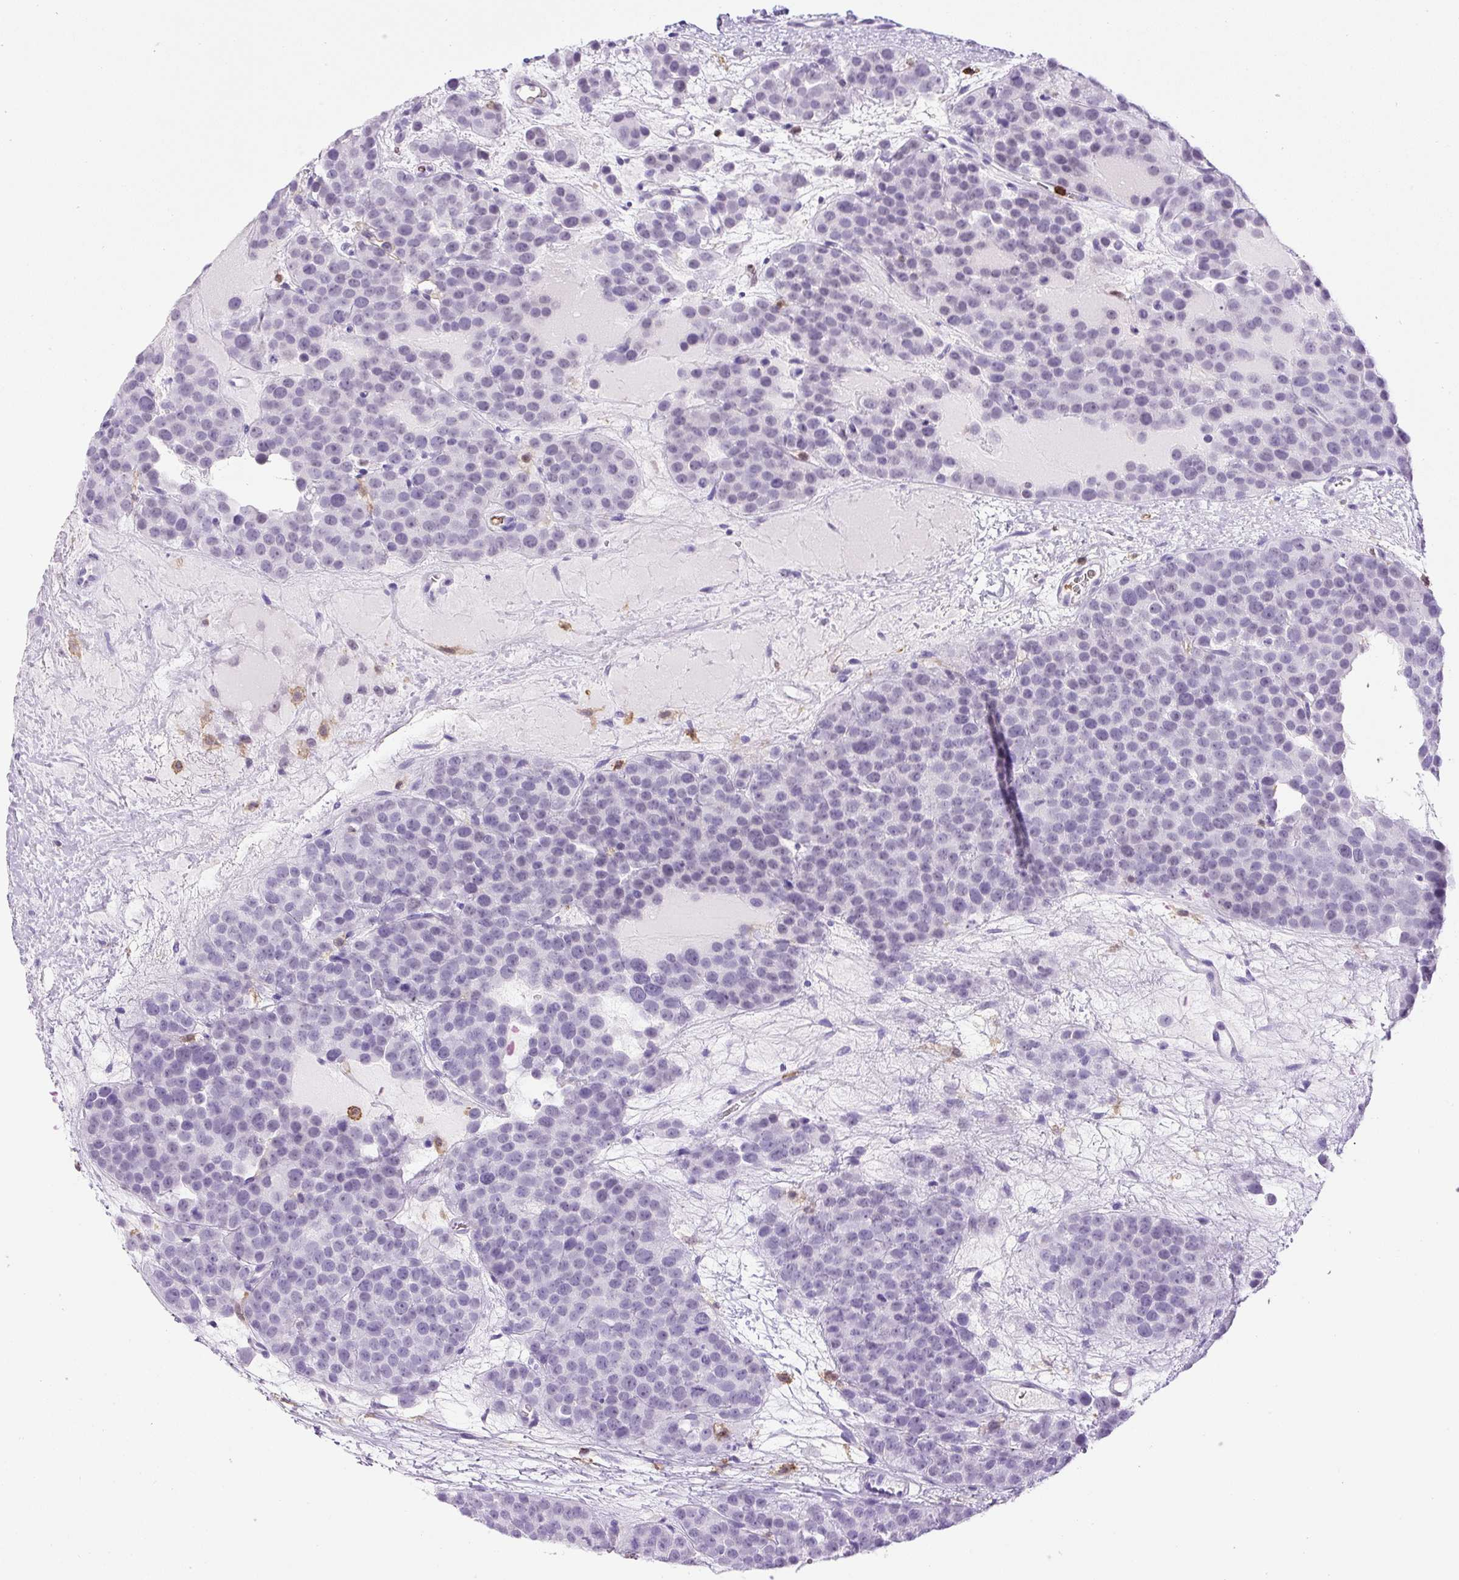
{"staining": {"intensity": "negative", "quantity": "none", "location": "none"}, "tissue": "testis cancer", "cell_type": "Tumor cells", "image_type": "cancer", "snomed": [{"axis": "morphology", "description": "Seminoma, NOS"}, {"axis": "topography", "description": "Testis"}], "caption": "Human seminoma (testis) stained for a protein using immunohistochemistry (IHC) exhibits no positivity in tumor cells.", "gene": "FAM228B", "patient": {"sex": "male", "age": 71}}